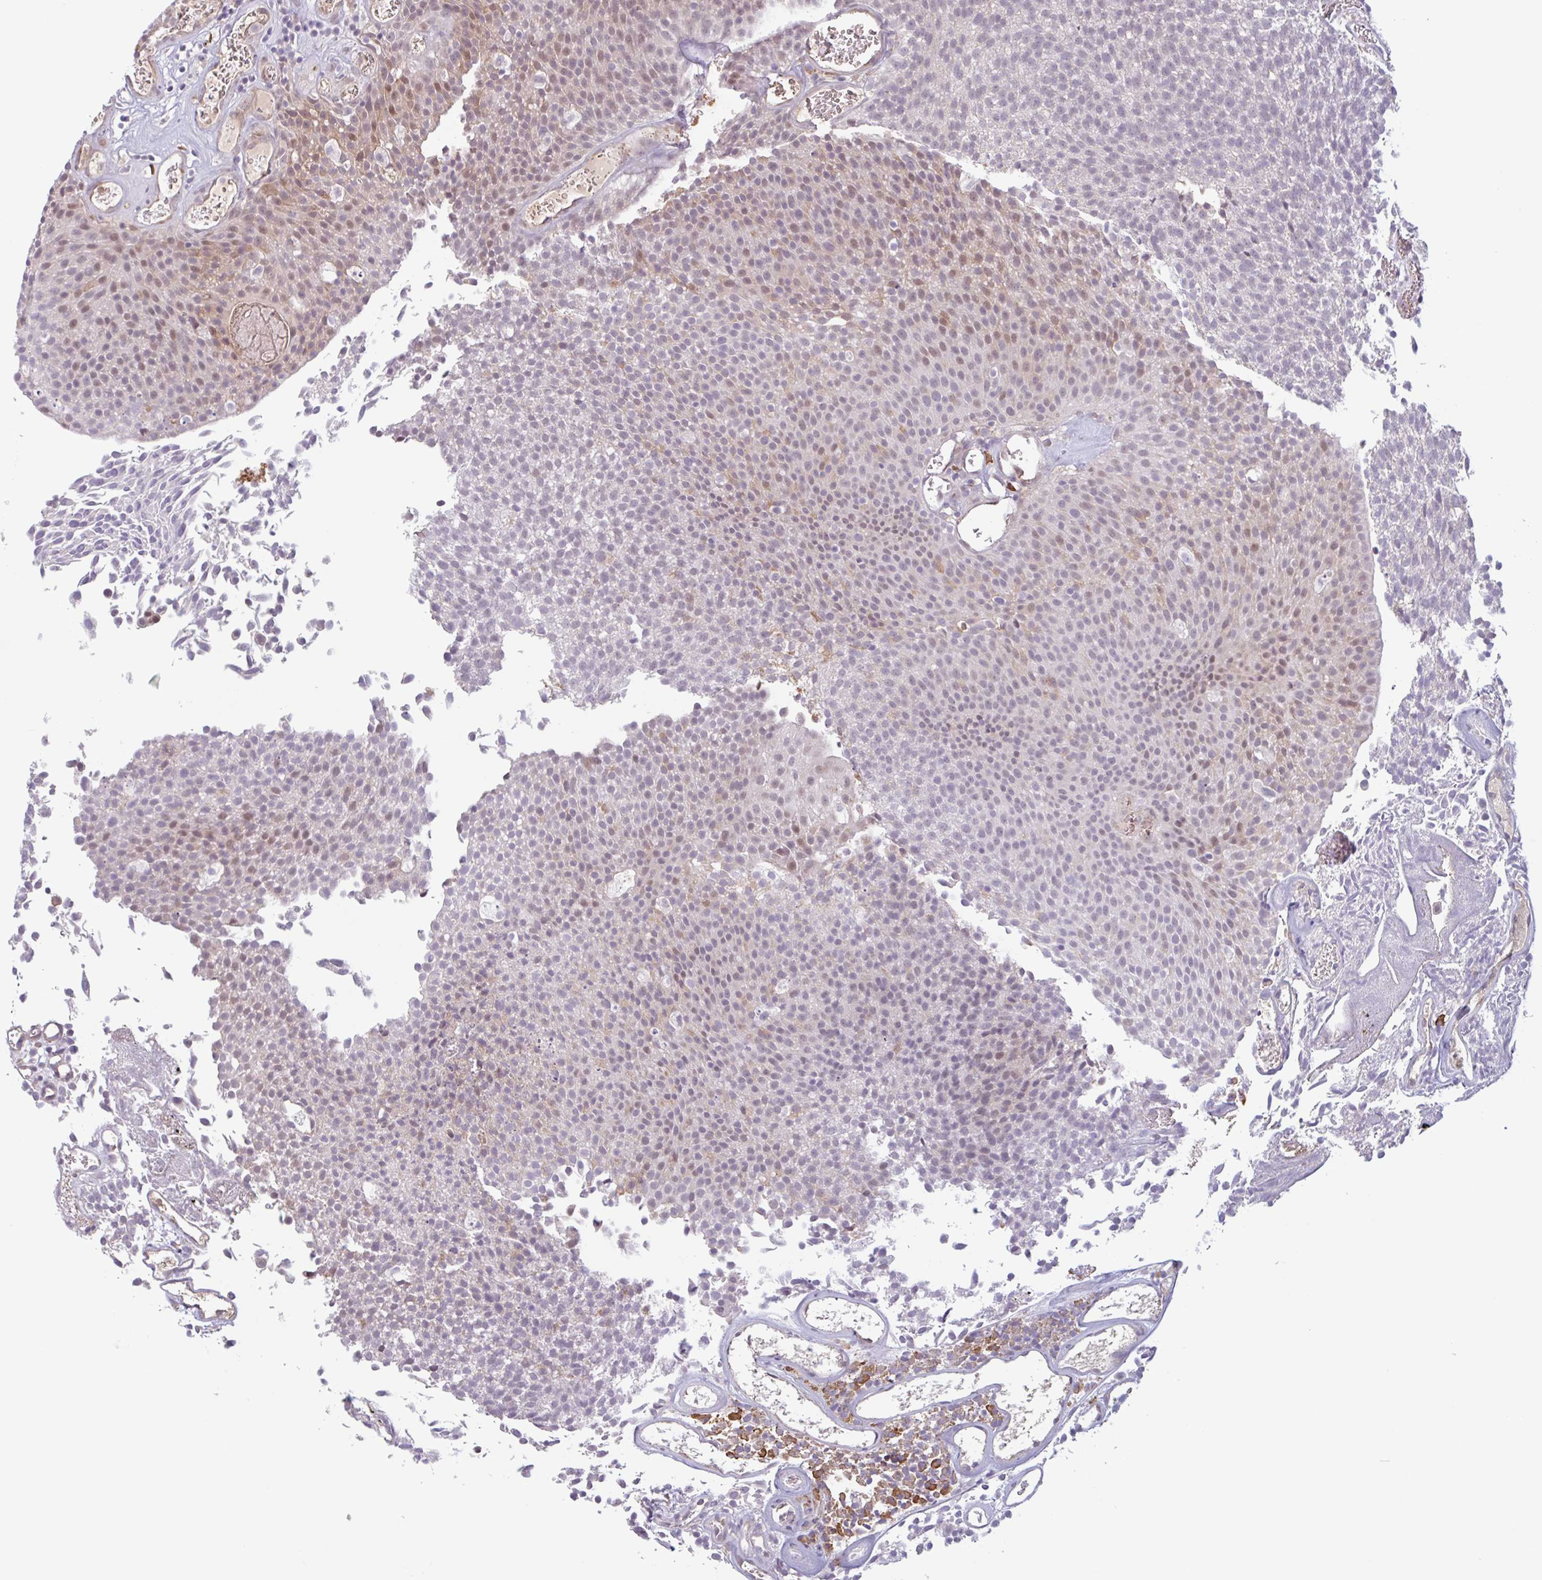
{"staining": {"intensity": "moderate", "quantity": "25%-75%", "location": "nuclear"}, "tissue": "urothelial cancer", "cell_type": "Tumor cells", "image_type": "cancer", "snomed": [{"axis": "morphology", "description": "Urothelial carcinoma, Low grade"}, {"axis": "topography", "description": "Urinary bladder"}], "caption": "Low-grade urothelial carcinoma was stained to show a protein in brown. There is medium levels of moderate nuclear staining in about 25%-75% of tumor cells.", "gene": "TAF1D", "patient": {"sex": "female", "age": 79}}